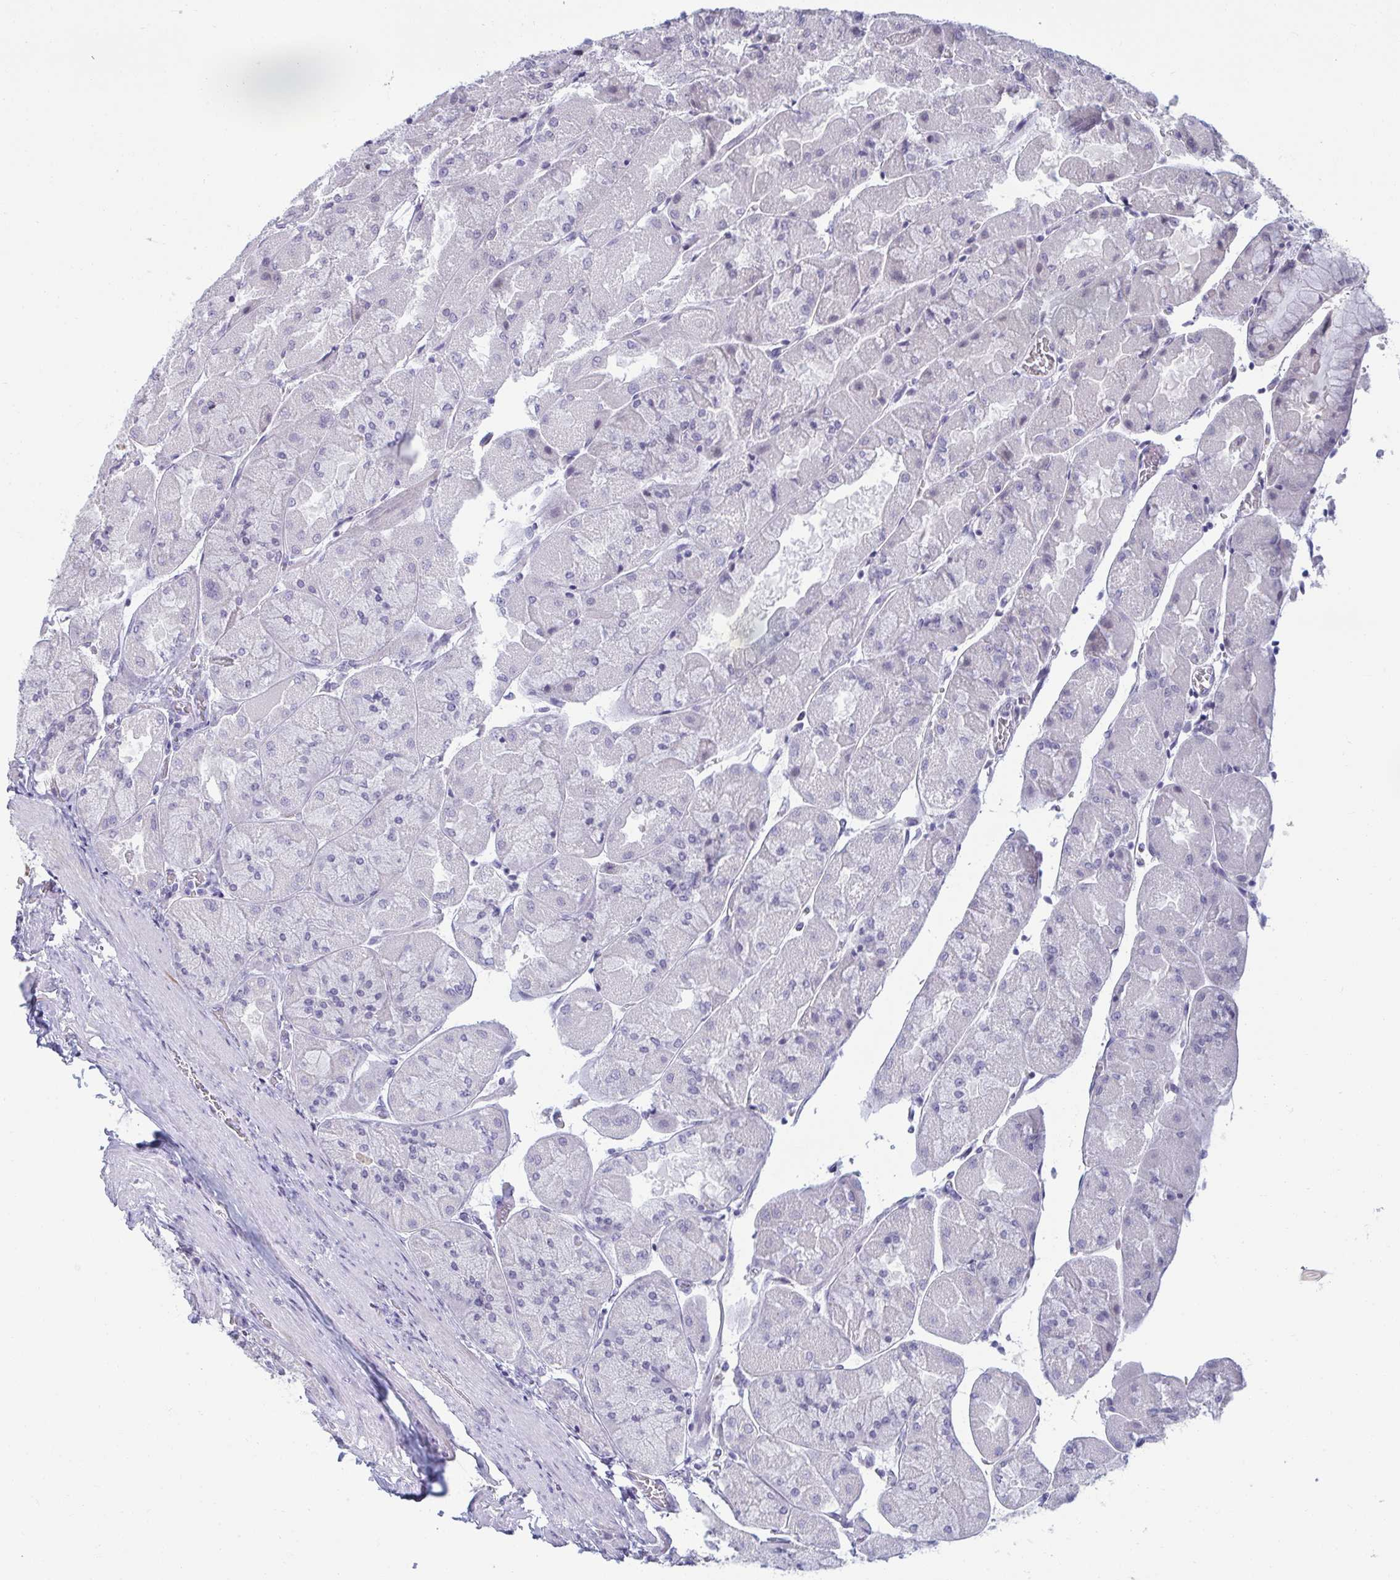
{"staining": {"intensity": "negative", "quantity": "none", "location": "none"}, "tissue": "stomach", "cell_type": "Glandular cells", "image_type": "normal", "snomed": [{"axis": "morphology", "description": "Normal tissue, NOS"}, {"axis": "topography", "description": "Stomach"}], "caption": "This micrograph is of benign stomach stained with immunohistochemistry to label a protein in brown with the nuclei are counter-stained blue. There is no expression in glandular cells.", "gene": "RNASEH1", "patient": {"sex": "female", "age": 61}}